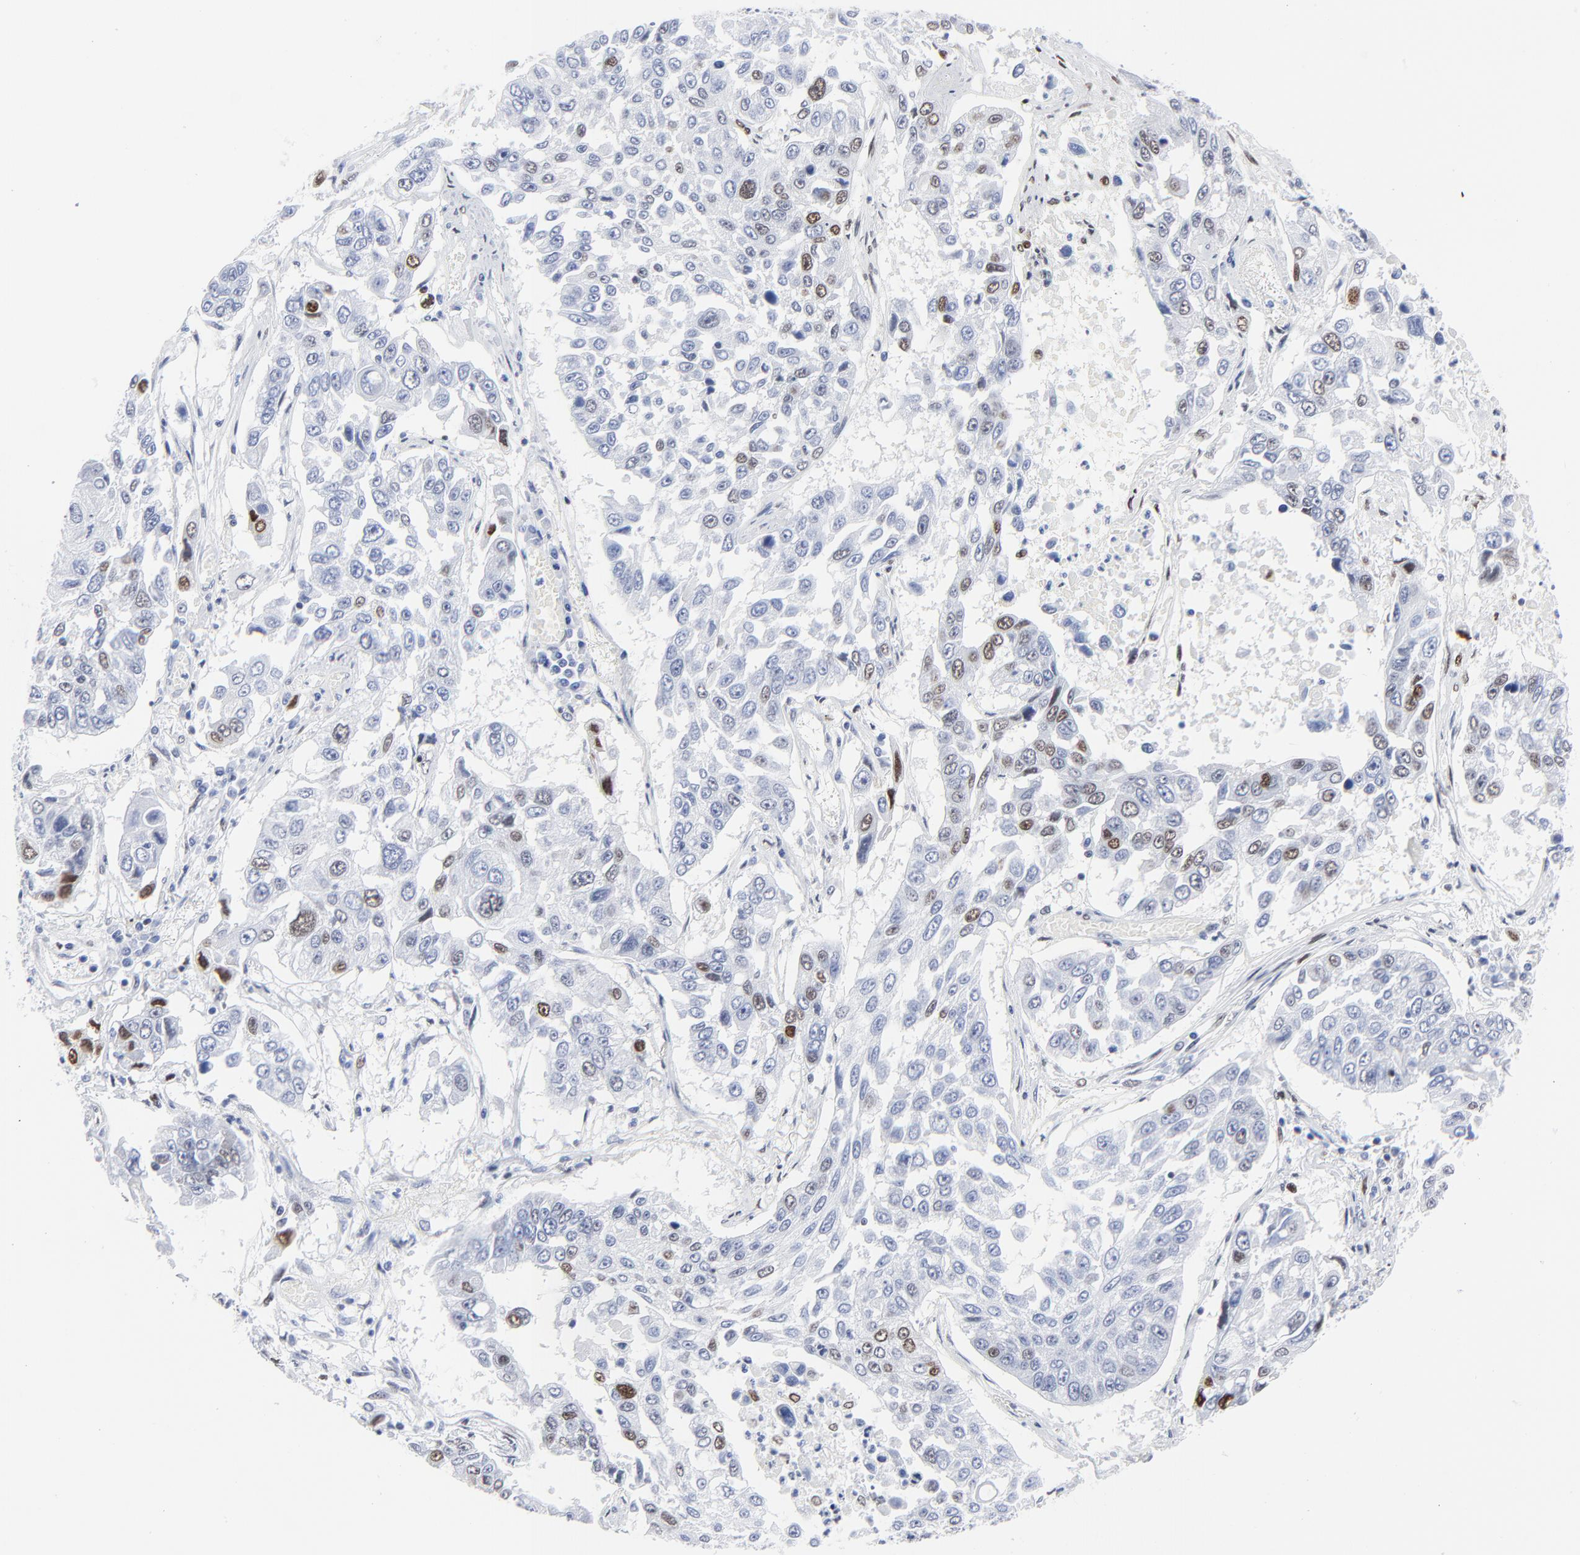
{"staining": {"intensity": "moderate", "quantity": "<25%", "location": "nuclear"}, "tissue": "lung cancer", "cell_type": "Tumor cells", "image_type": "cancer", "snomed": [{"axis": "morphology", "description": "Squamous cell carcinoma, NOS"}, {"axis": "topography", "description": "Lung"}], "caption": "Lung cancer stained with a brown dye reveals moderate nuclear positive positivity in about <25% of tumor cells.", "gene": "JUN", "patient": {"sex": "male", "age": 71}}